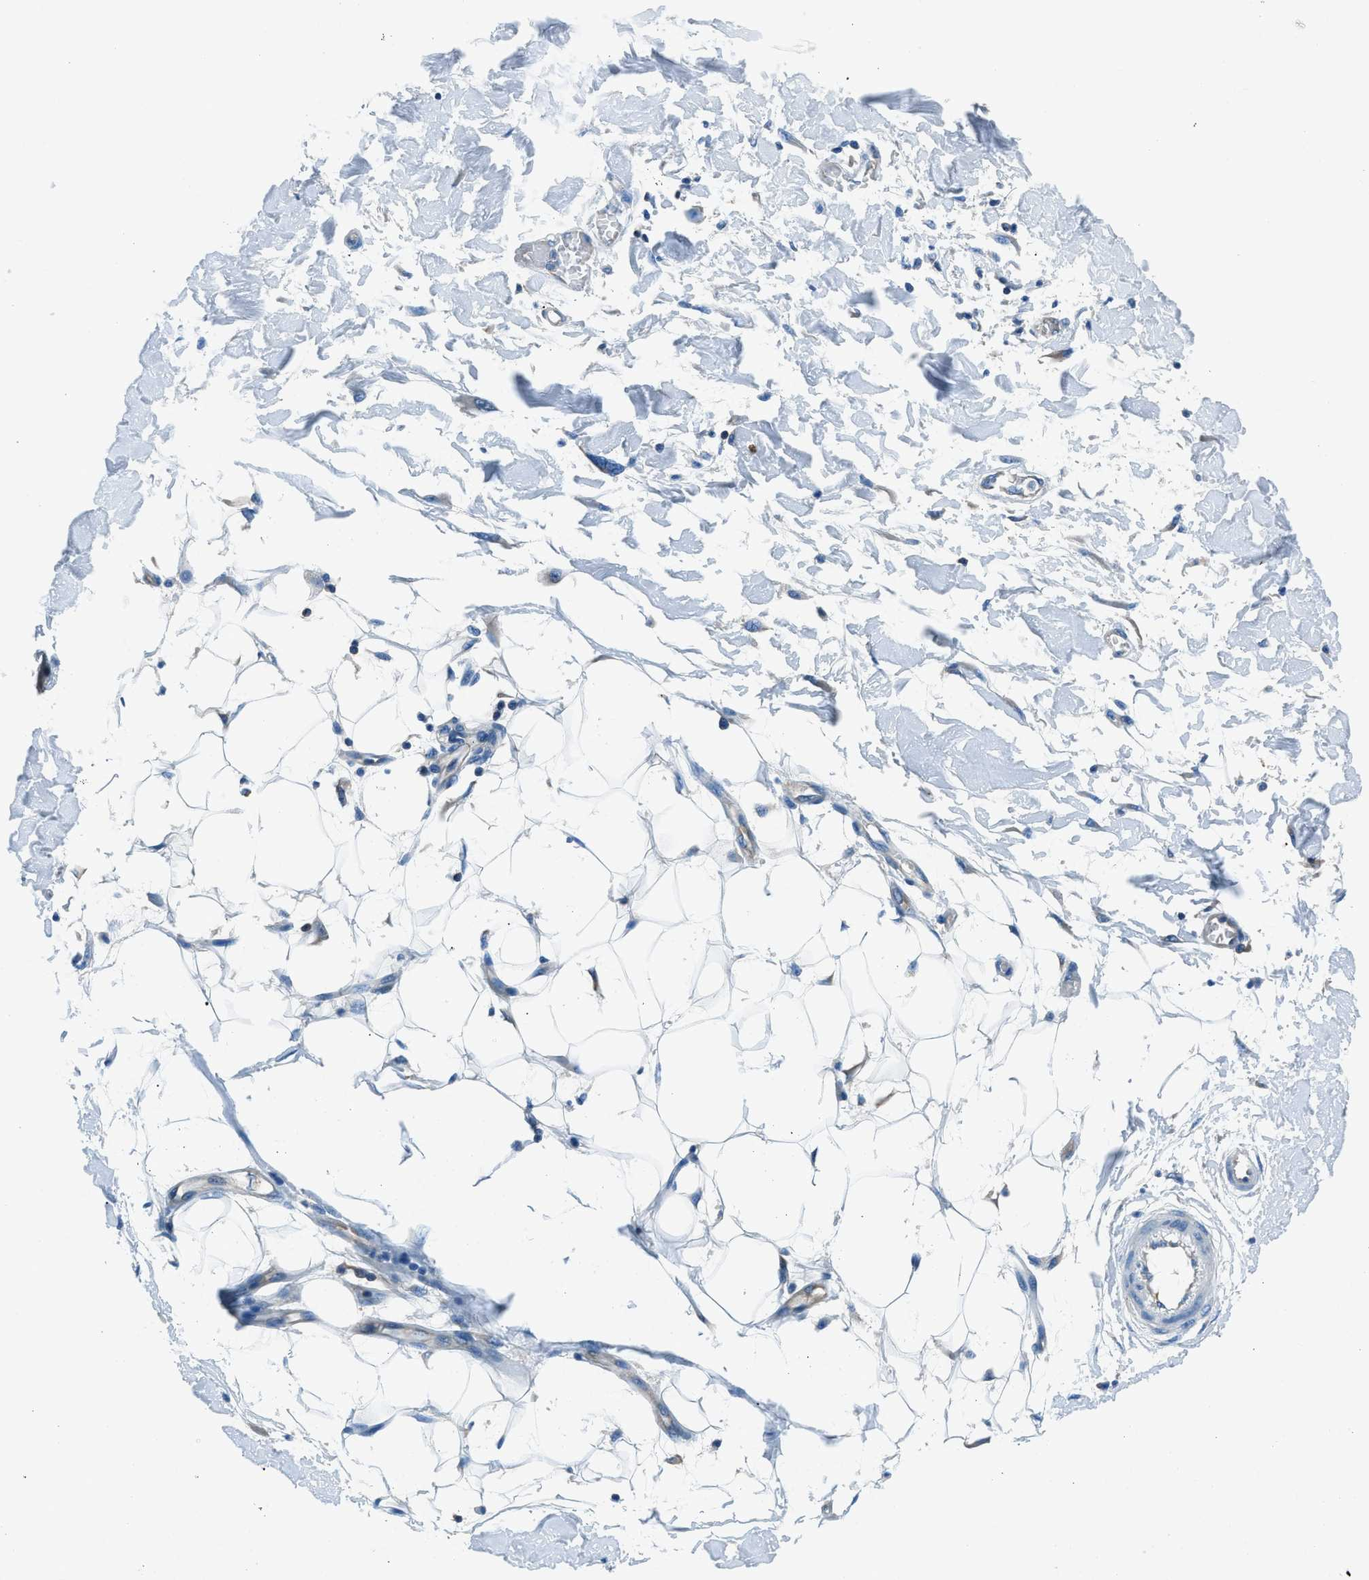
{"staining": {"intensity": "negative", "quantity": "none", "location": "none"}, "tissue": "adipose tissue", "cell_type": "Adipocytes", "image_type": "normal", "snomed": [{"axis": "morphology", "description": "Normal tissue, NOS"}, {"axis": "morphology", "description": "Squamous cell carcinoma, NOS"}, {"axis": "topography", "description": "Skin"}, {"axis": "topography", "description": "Peripheral nerve tissue"}], "caption": "Immunohistochemistry histopathology image of normal adipose tissue: adipose tissue stained with DAB (3,3'-diaminobenzidine) reveals no significant protein staining in adipocytes.", "gene": "SARS1", "patient": {"sex": "male", "age": 83}}